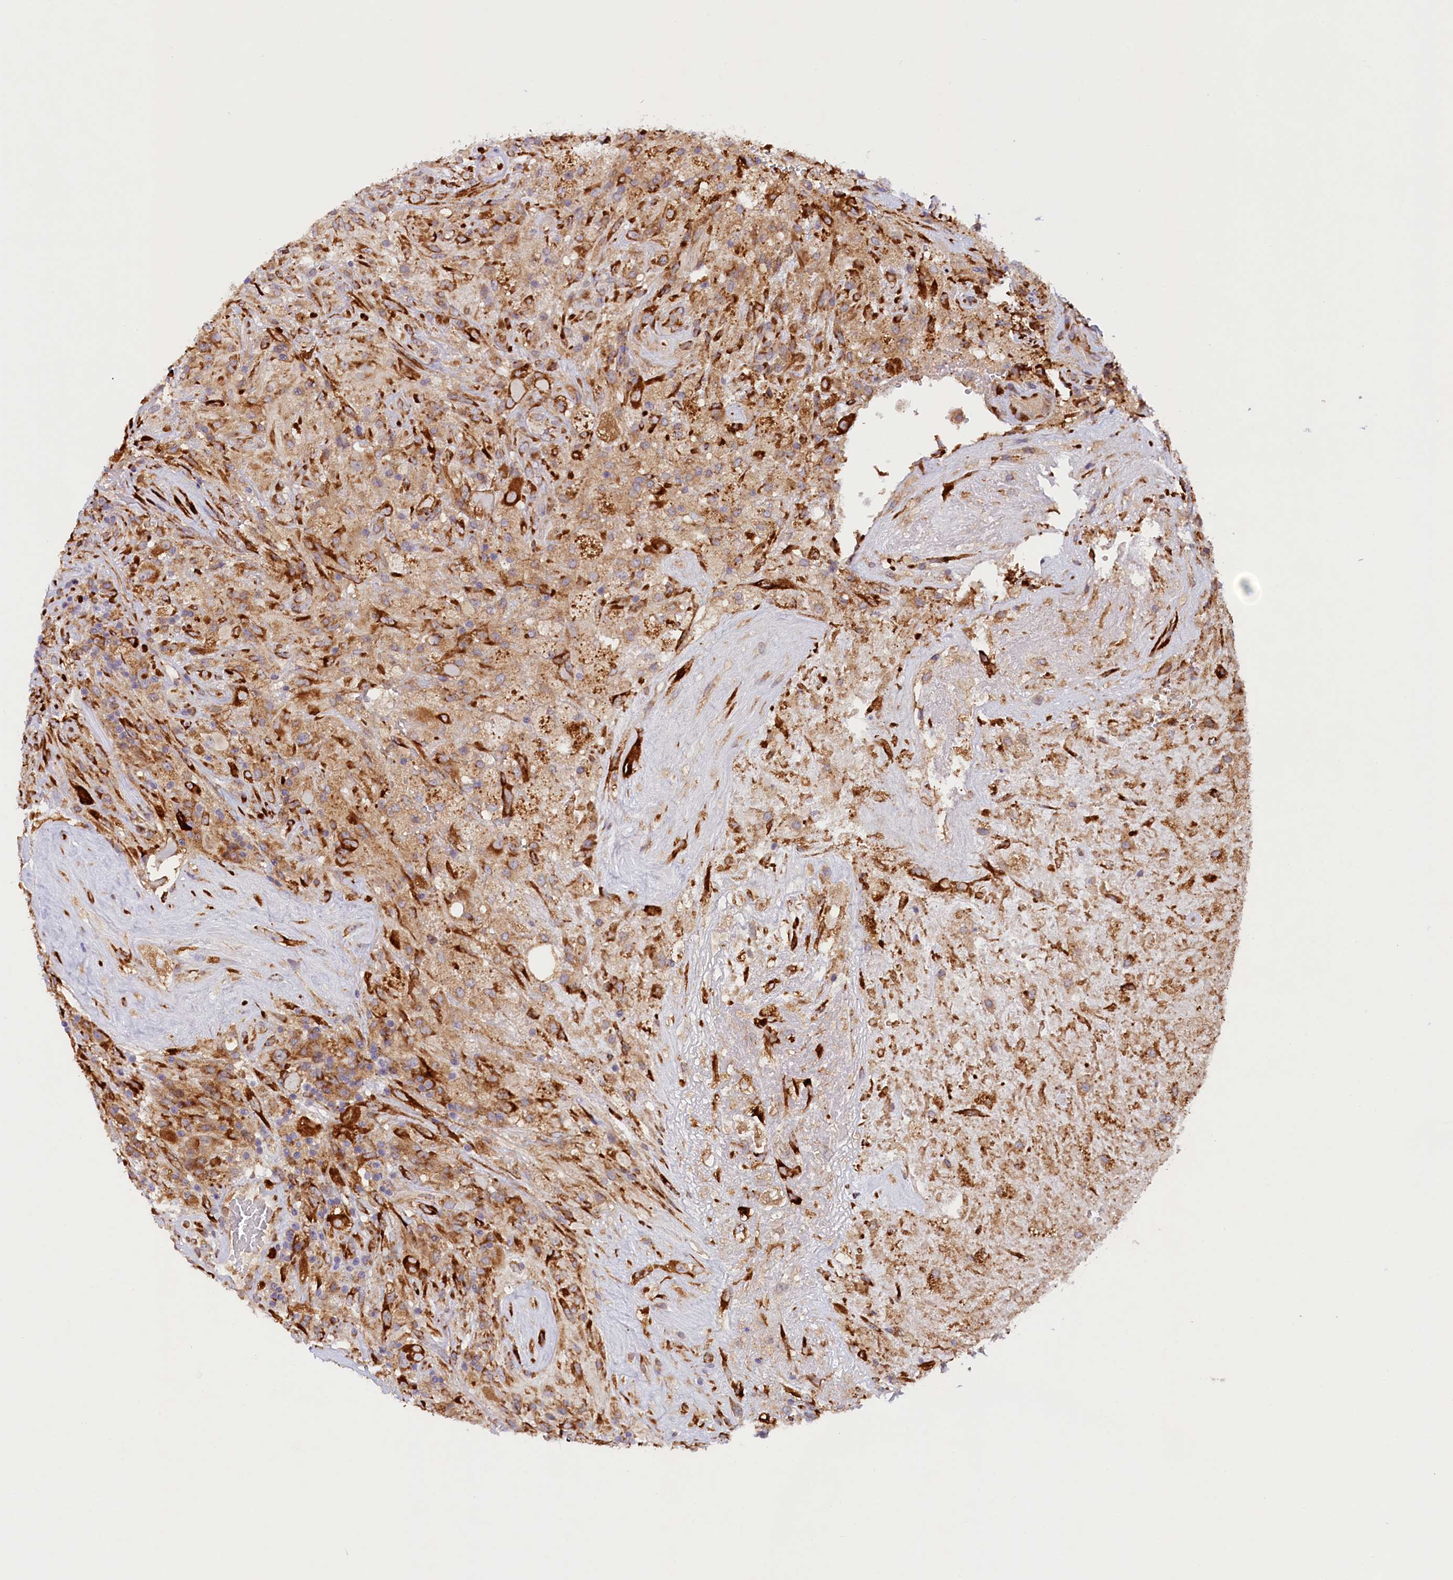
{"staining": {"intensity": "moderate", "quantity": "25%-75%", "location": "cytoplasmic/membranous"}, "tissue": "glioma", "cell_type": "Tumor cells", "image_type": "cancer", "snomed": [{"axis": "morphology", "description": "Glioma, malignant, High grade"}, {"axis": "topography", "description": "Brain"}], "caption": "A brown stain labels moderate cytoplasmic/membranous positivity of a protein in human high-grade glioma (malignant) tumor cells.", "gene": "SSC5D", "patient": {"sex": "male", "age": 56}}